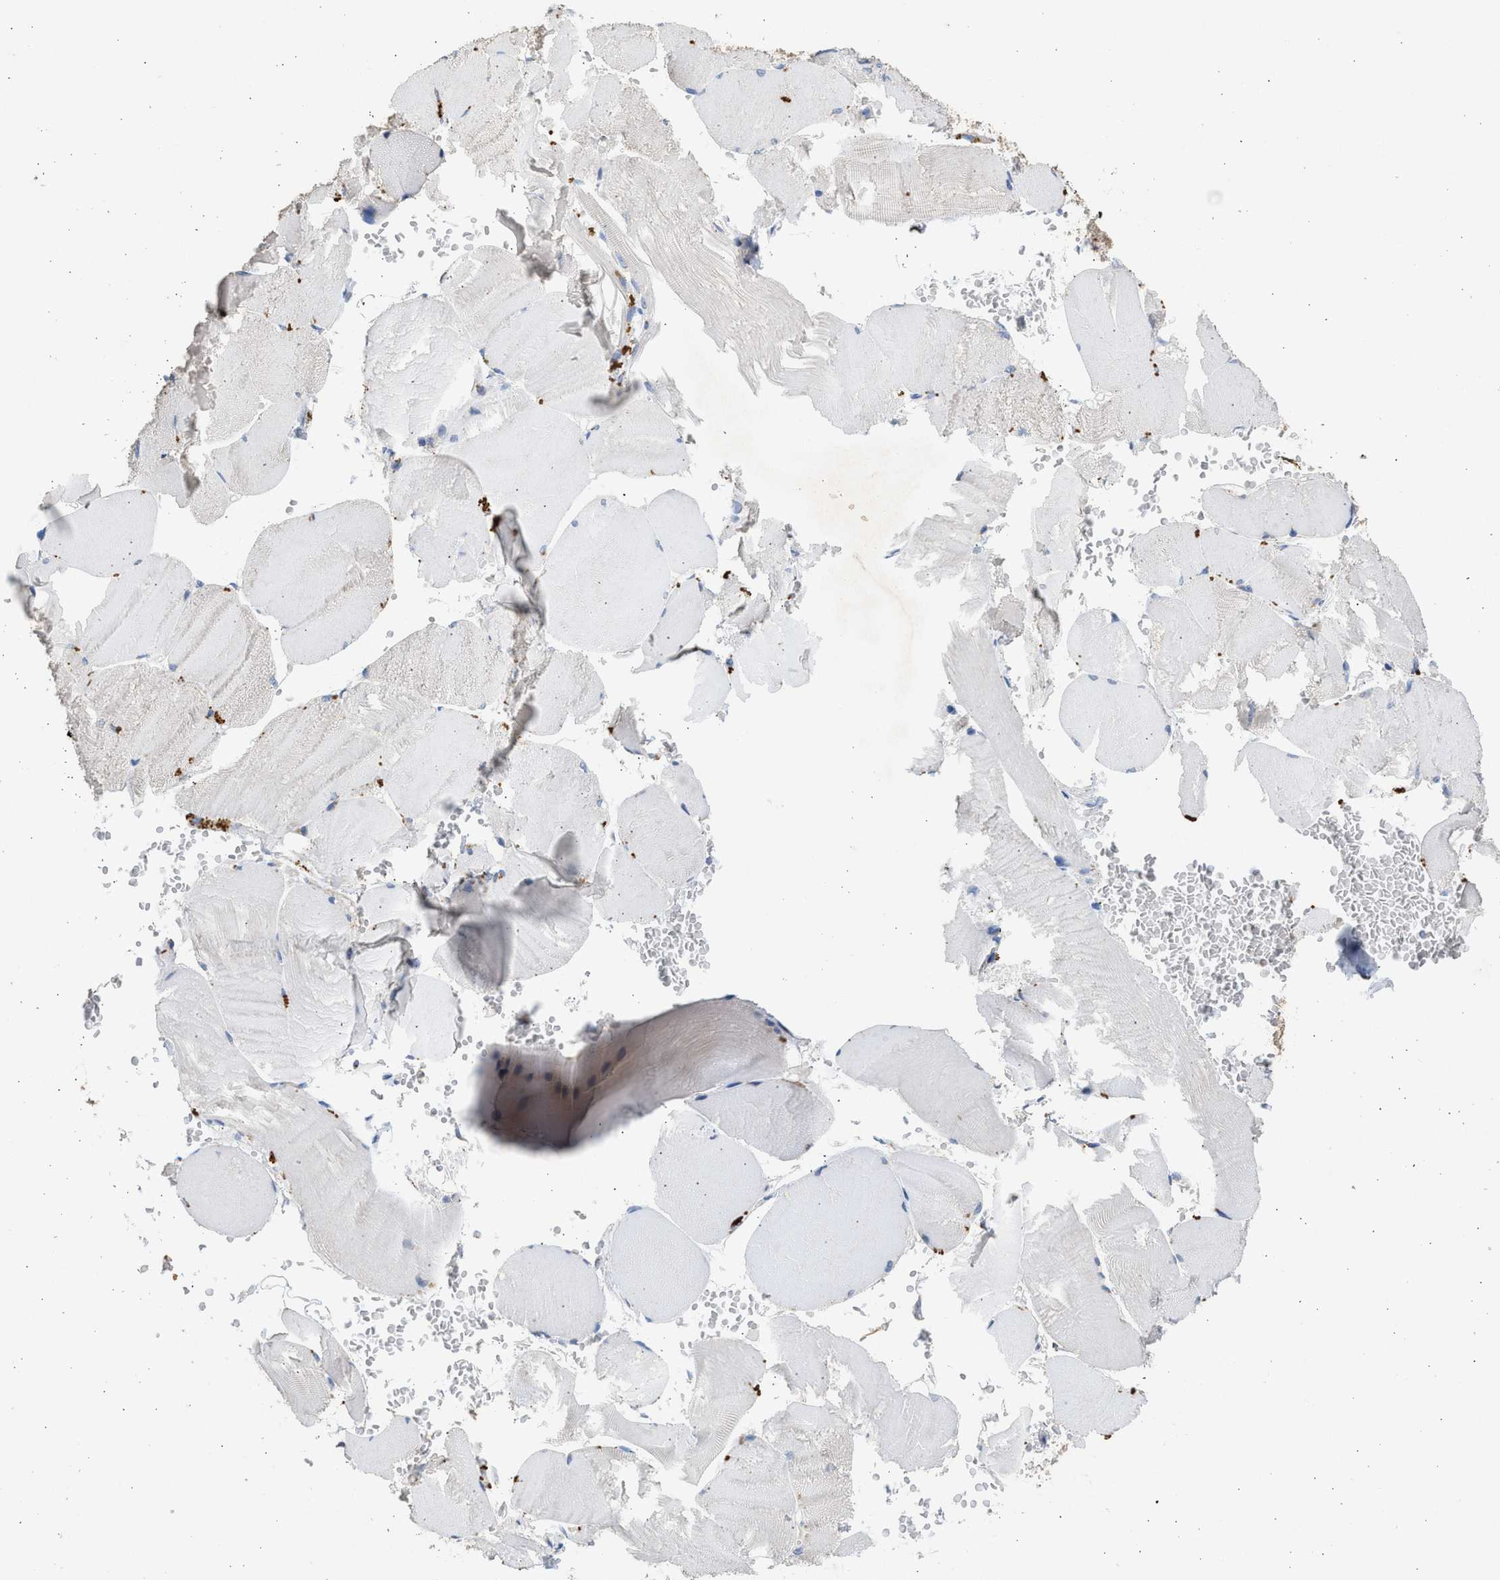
{"staining": {"intensity": "negative", "quantity": "none", "location": "none"}, "tissue": "skeletal muscle", "cell_type": "Myocytes", "image_type": "normal", "snomed": [{"axis": "morphology", "description": "Normal tissue, NOS"}, {"axis": "topography", "description": "Skin"}, {"axis": "topography", "description": "Skeletal muscle"}], "caption": "IHC of unremarkable skeletal muscle displays no expression in myocytes.", "gene": "IPO8", "patient": {"sex": "male", "age": 83}}